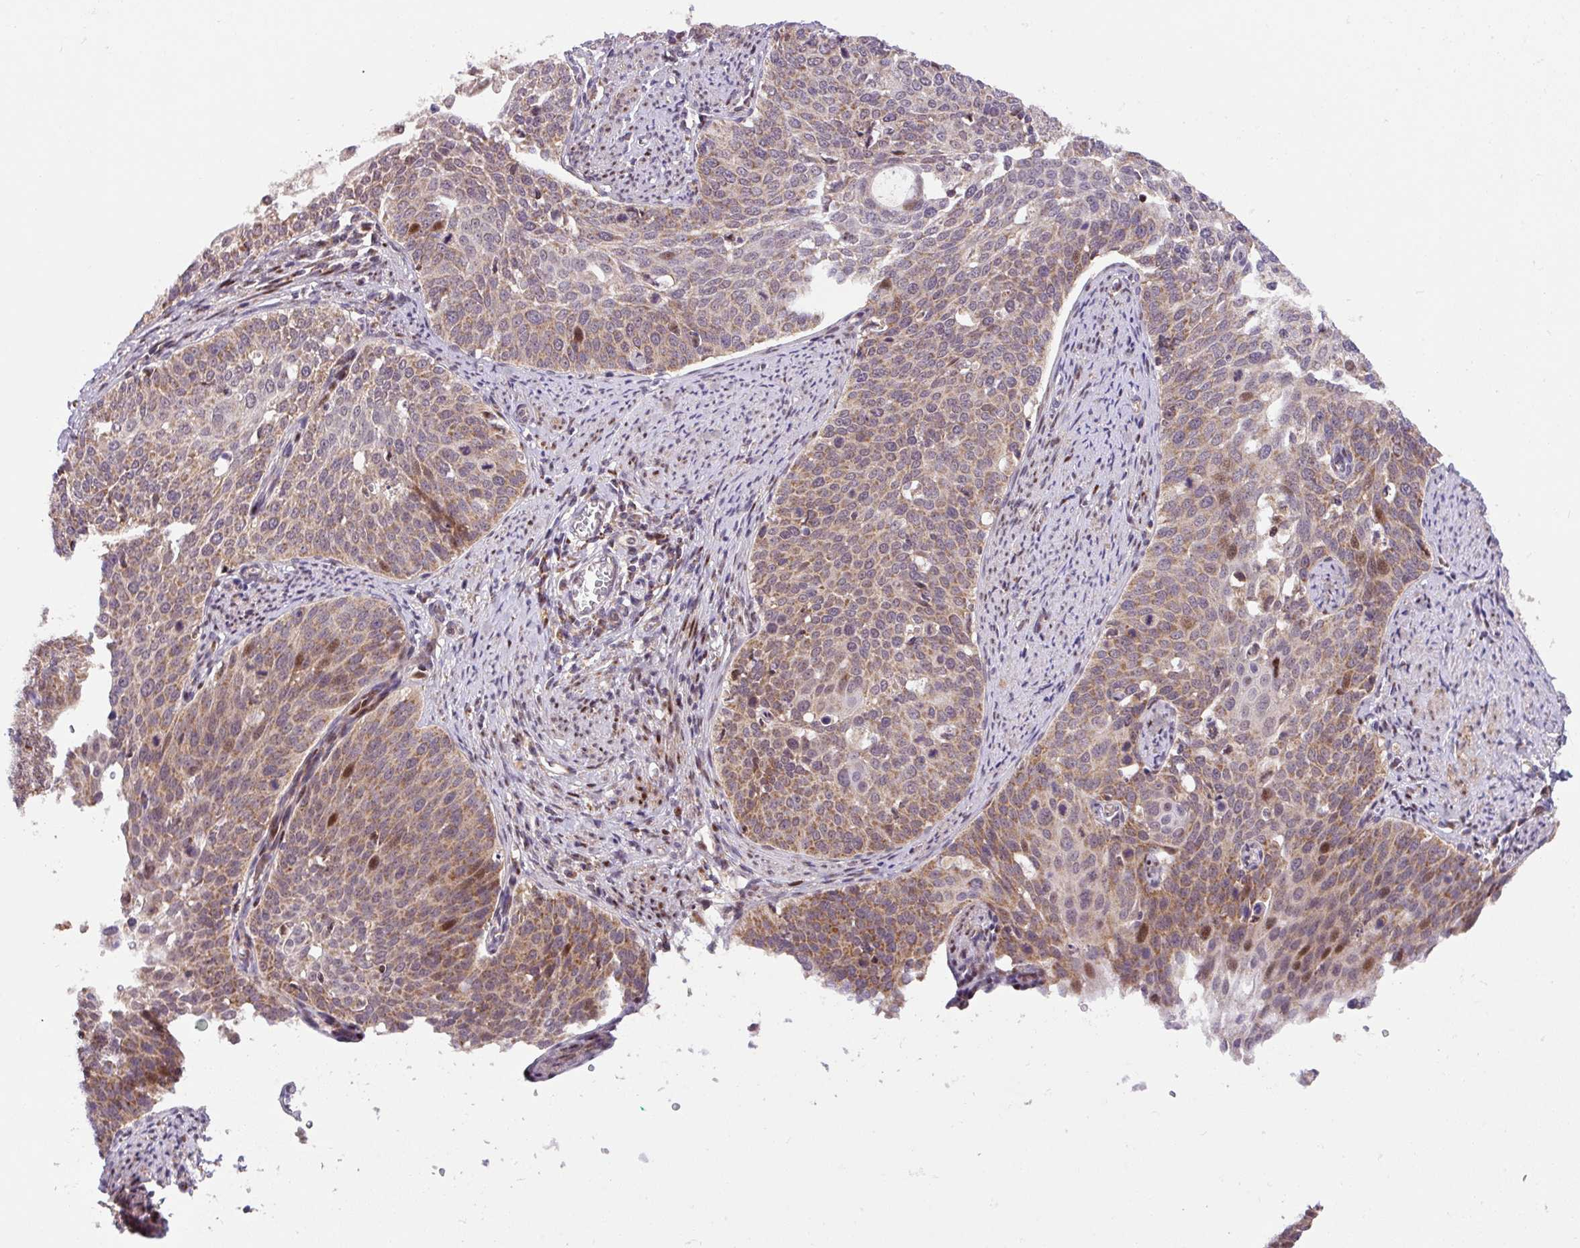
{"staining": {"intensity": "moderate", "quantity": "<25%", "location": "cytoplasmic/membranous"}, "tissue": "cervical cancer", "cell_type": "Tumor cells", "image_type": "cancer", "snomed": [{"axis": "morphology", "description": "Squamous cell carcinoma, NOS"}, {"axis": "topography", "description": "Cervix"}], "caption": "The micrograph shows staining of cervical squamous cell carcinoma, revealing moderate cytoplasmic/membranous protein staining (brown color) within tumor cells.", "gene": "SARS2", "patient": {"sex": "female", "age": 44}}